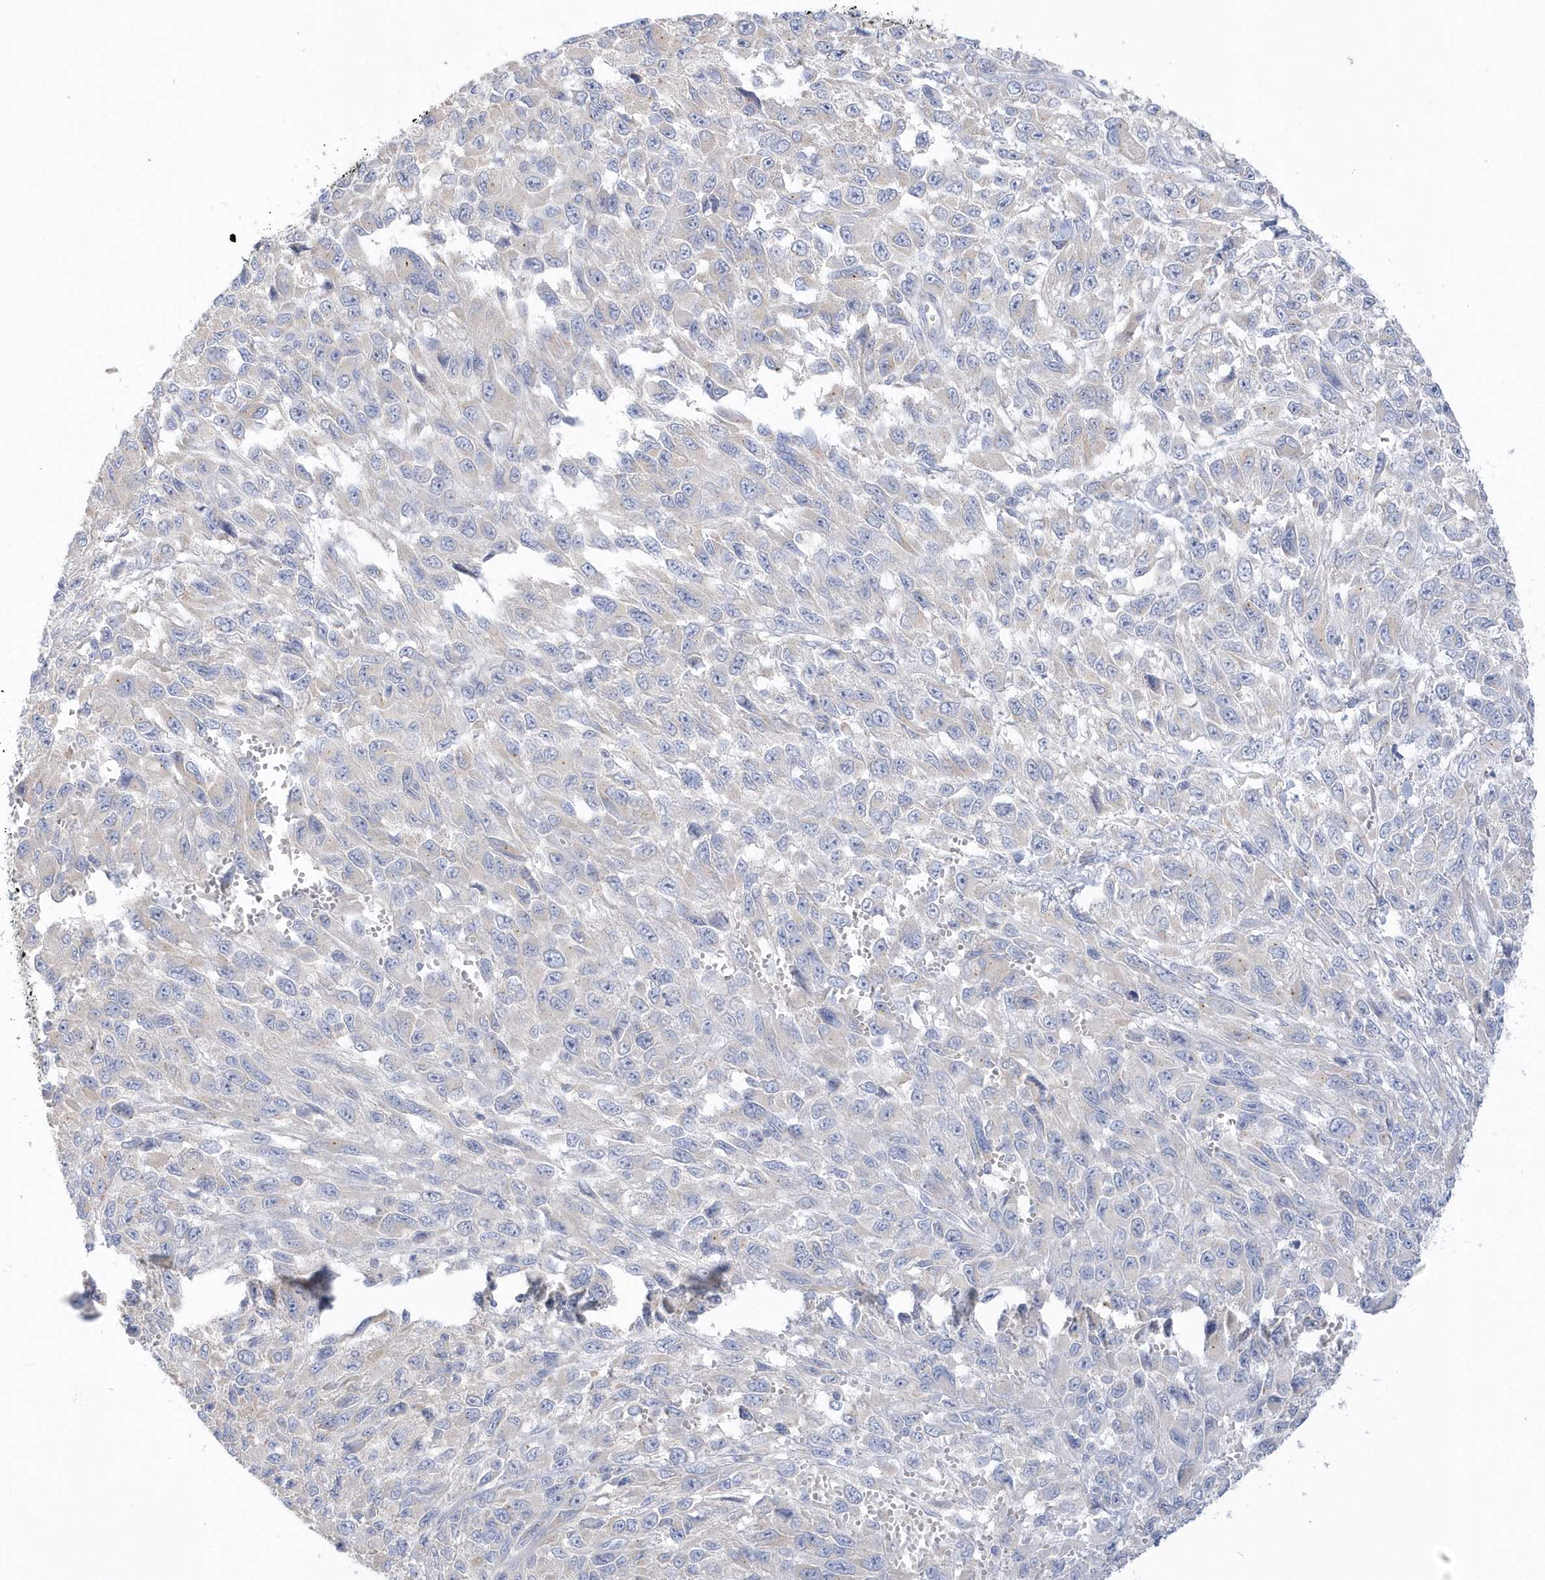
{"staining": {"intensity": "negative", "quantity": "none", "location": "none"}, "tissue": "melanoma", "cell_type": "Tumor cells", "image_type": "cancer", "snomed": [{"axis": "morphology", "description": "Malignant melanoma, NOS"}, {"axis": "topography", "description": "Skin"}], "caption": "A high-resolution histopathology image shows immunohistochemistry staining of melanoma, which demonstrates no significant staining in tumor cells.", "gene": "SEMA3D", "patient": {"sex": "female", "age": 96}}